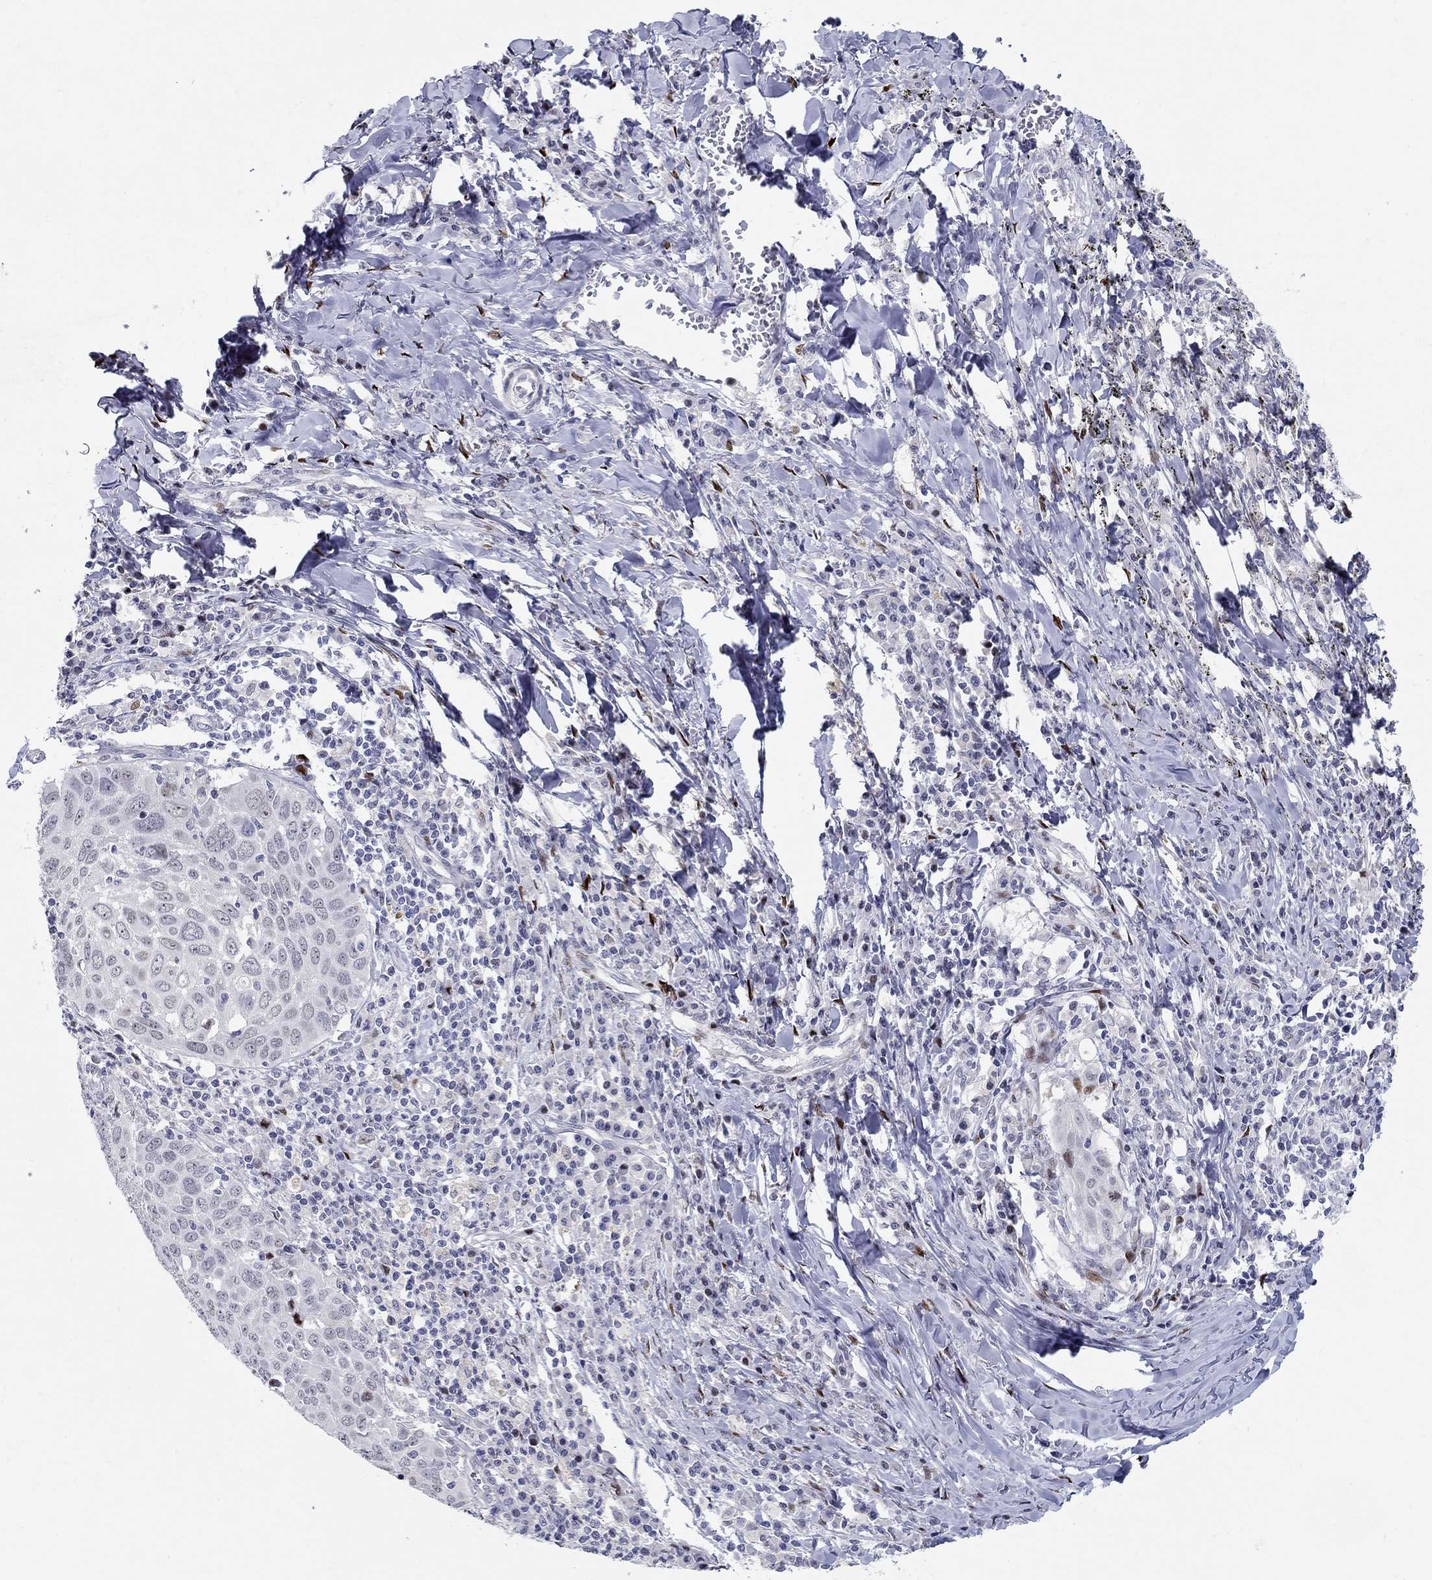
{"staining": {"intensity": "negative", "quantity": "none", "location": "none"}, "tissue": "lung cancer", "cell_type": "Tumor cells", "image_type": "cancer", "snomed": [{"axis": "morphology", "description": "Squamous cell carcinoma, NOS"}, {"axis": "topography", "description": "Lung"}], "caption": "Lung cancer (squamous cell carcinoma) stained for a protein using immunohistochemistry exhibits no staining tumor cells.", "gene": "RAPGEF5", "patient": {"sex": "male", "age": 57}}